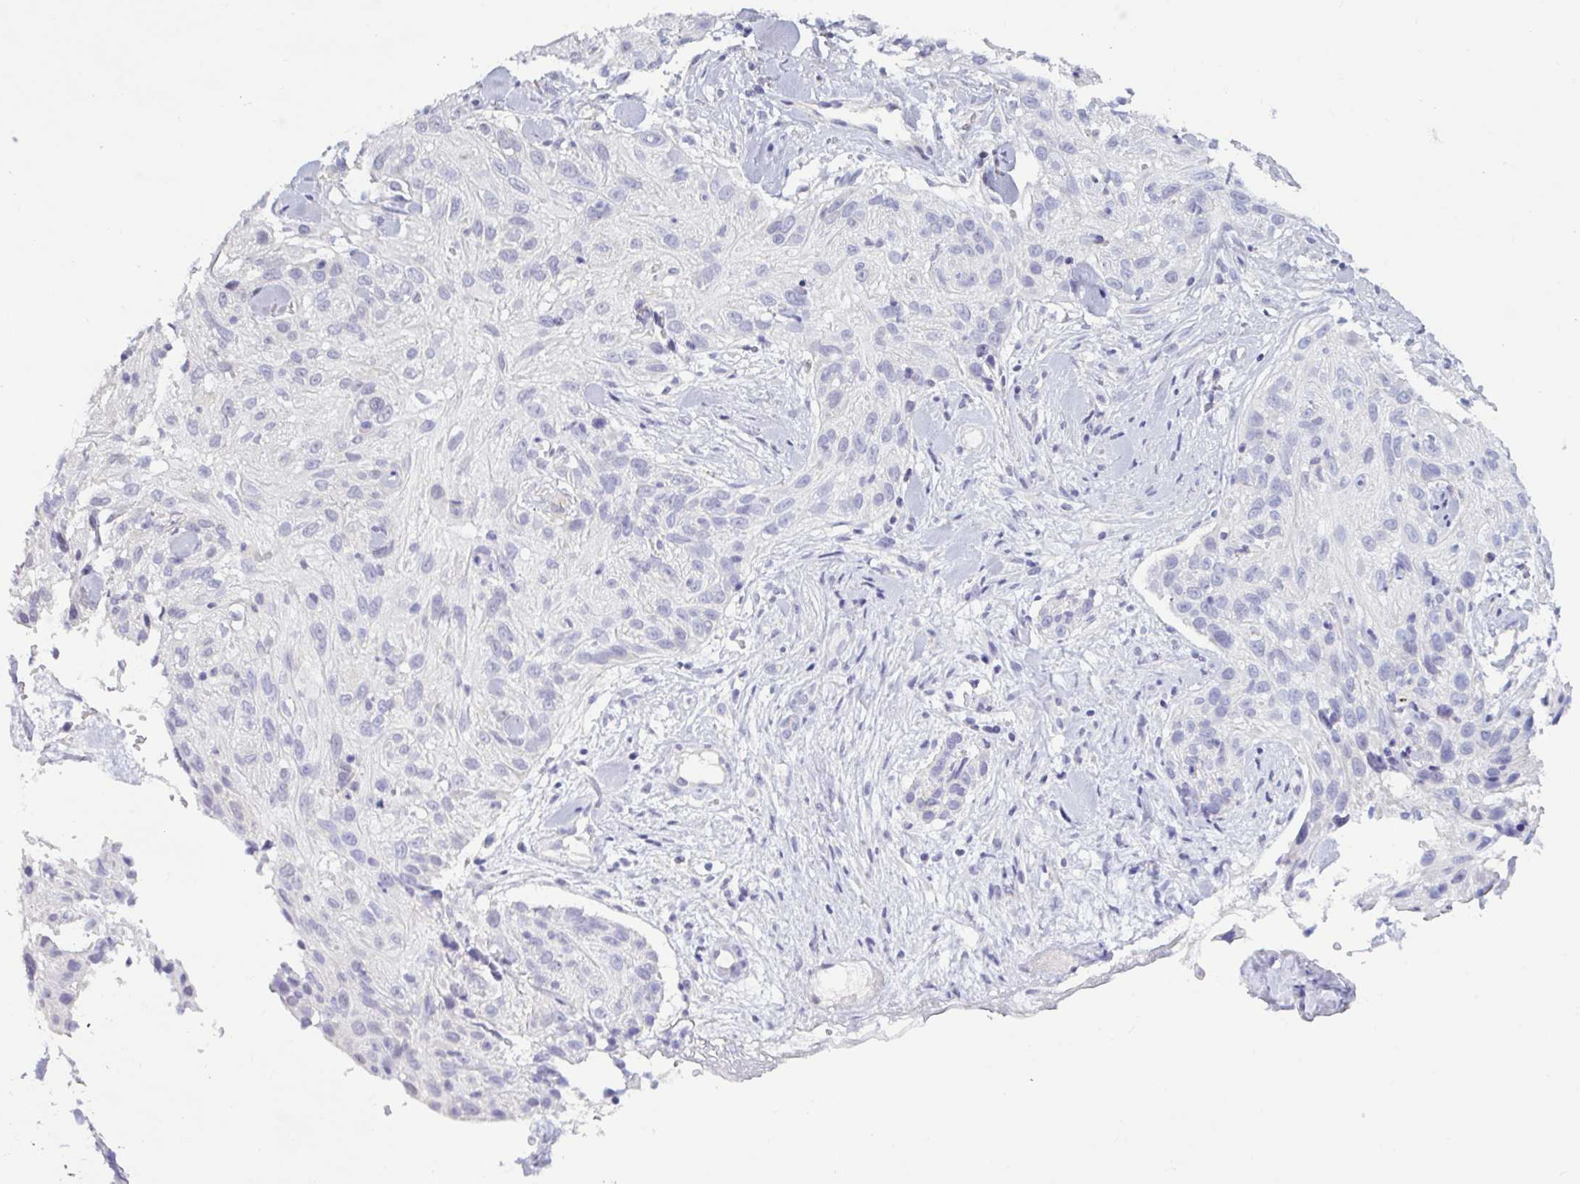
{"staining": {"intensity": "negative", "quantity": "none", "location": "none"}, "tissue": "skin cancer", "cell_type": "Tumor cells", "image_type": "cancer", "snomed": [{"axis": "morphology", "description": "Squamous cell carcinoma, NOS"}, {"axis": "topography", "description": "Skin"}], "caption": "There is no significant expression in tumor cells of skin cancer.", "gene": "GSTM1", "patient": {"sex": "male", "age": 82}}